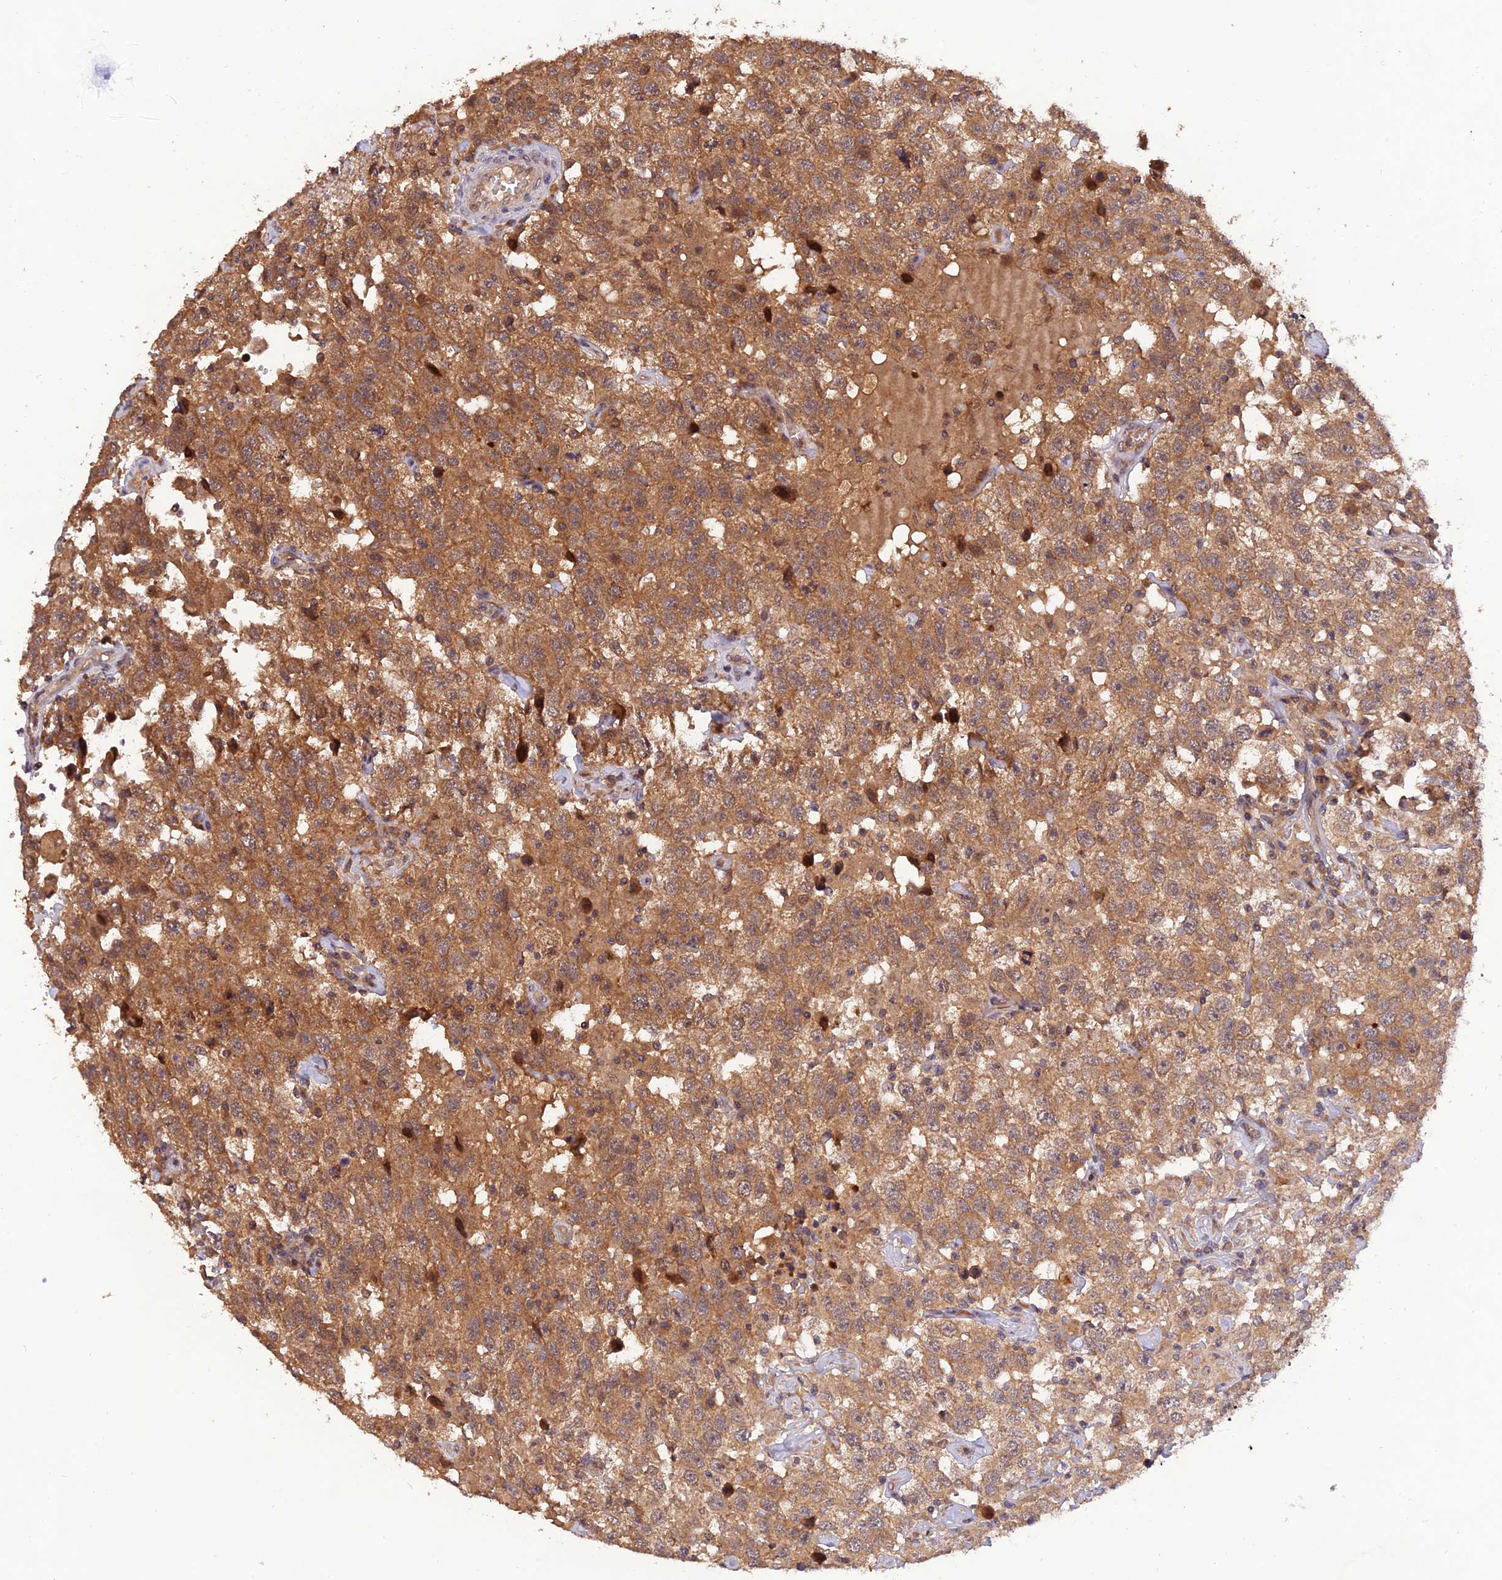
{"staining": {"intensity": "moderate", "quantity": ">75%", "location": "cytoplasmic/membranous"}, "tissue": "testis cancer", "cell_type": "Tumor cells", "image_type": "cancer", "snomed": [{"axis": "morphology", "description": "Seminoma, NOS"}, {"axis": "topography", "description": "Testis"}], "caption": "The photomicrograph exhibits immunohistochemical staining of seminoma (testis). There is moderate cytoplasmic/membranous staining is seen in approximately >75% of tumor cells.", "gene": "REV1", "patient": {"sex": "male", "age": 41}}